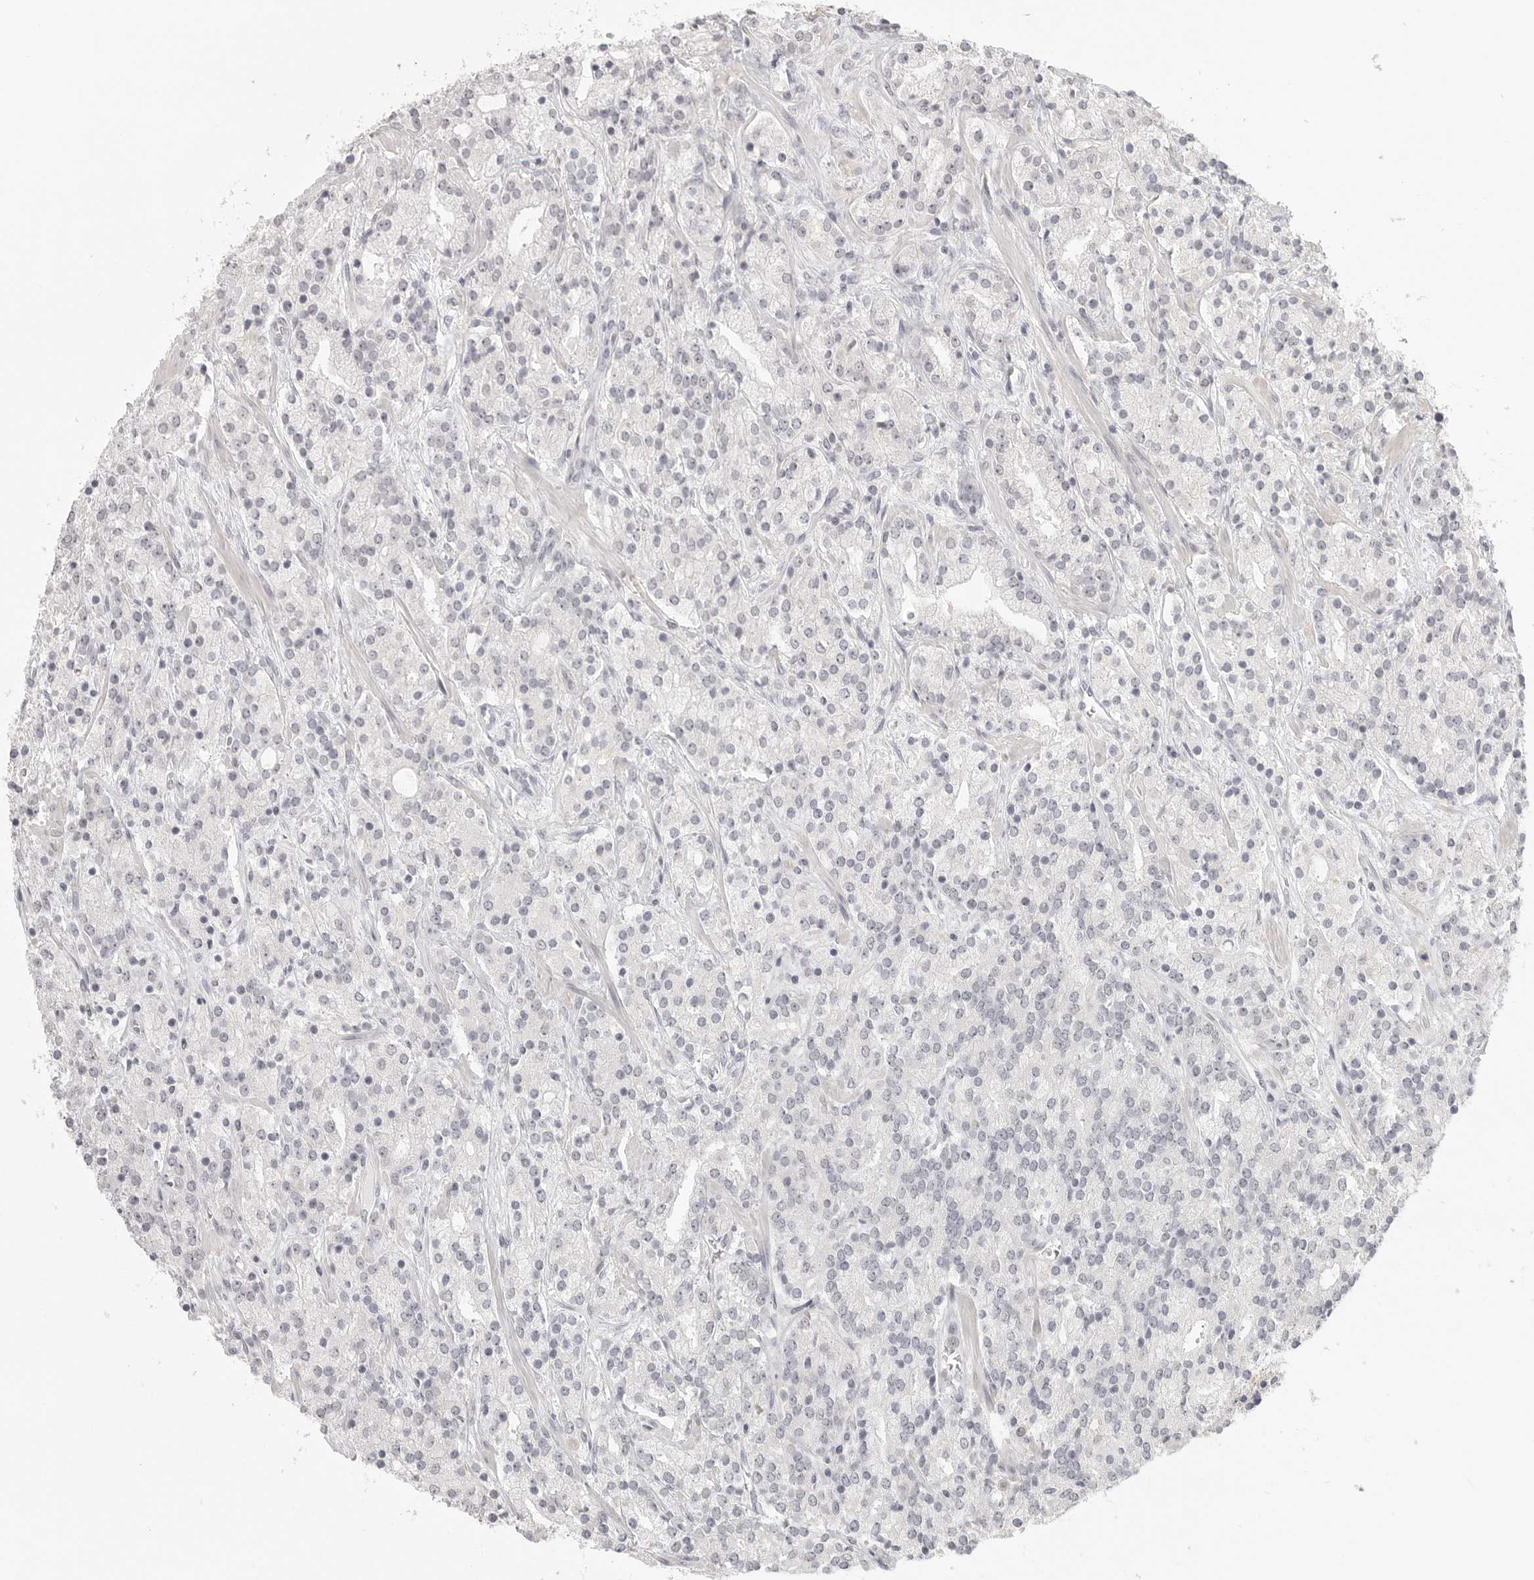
{"staining": {"intensity": "negative", "quantity": "none", "location": "none"}, "tissue": "prostate cancer", "cell_type": "Tumor cells", "image_type": "cancer", "snomed": [{"axis": "morphology", "description": "Adenocarcinoma, High grade"}, {"axis": "topography", "description": "Prostate"}], "caption": "Adenocarcinoma (high-grade) (prostate) stained for a protein using immunohistochemistry displays no positivity tumor cells.", "gene": "KLK11", "patient": {"sex": "male", "age": 71}}